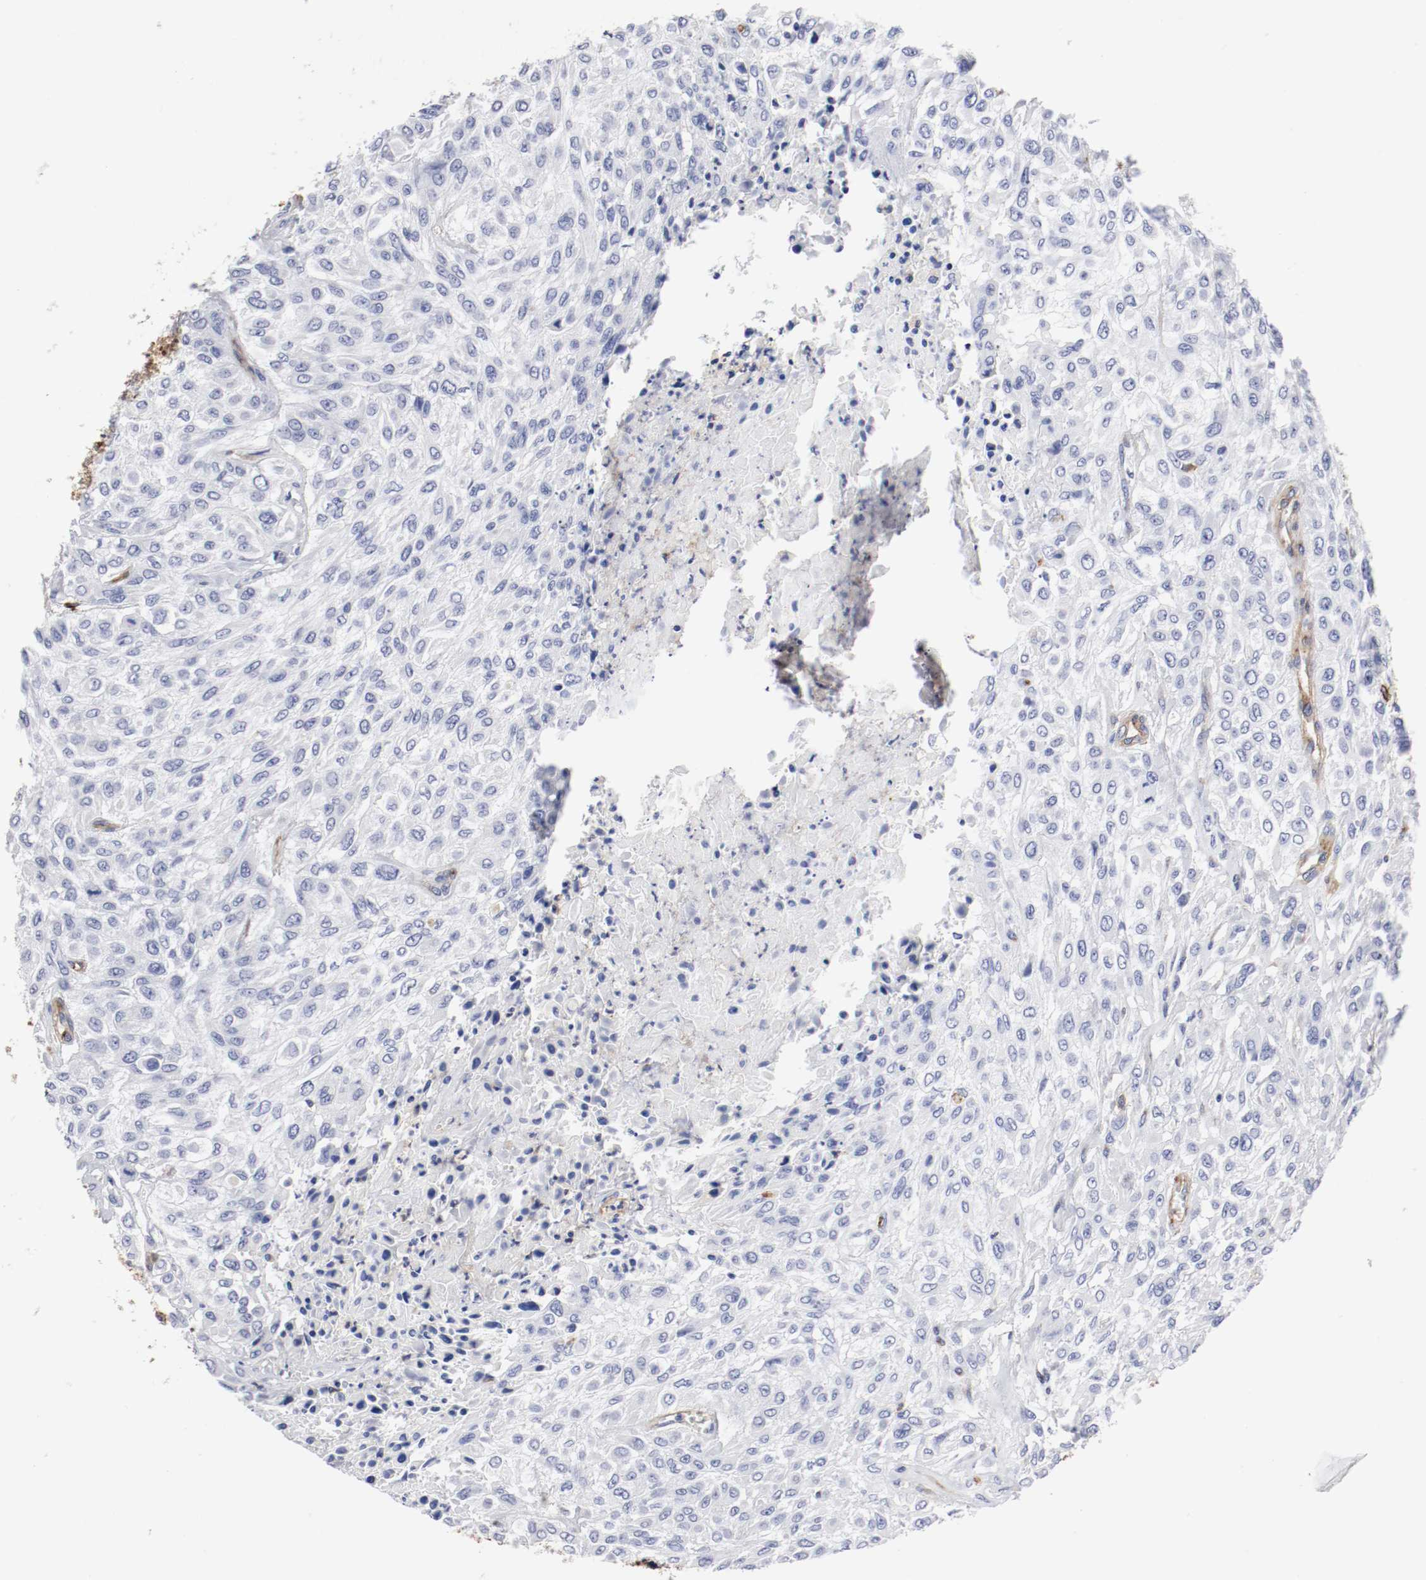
{"staining": {"intensity": "negative", "quantity": "none", "location": "none"}, "tissue": "urothelial cancer", "cell_type": "Tumor cells", "image_type": "cancer", "snomed": [{"axis": "morphology", "description": "Urothelial carcinoma, High grade"}, {"axis": "topography", "description": "Urinary bladder"}], "caption": "A high-resolution photomicrograph shows IHC staining of high-grade urothelial carcinoma, which displays no significant expression in tumor cells.", "gene": "IFITM1", "patient": {"sex": "male", "age": 57}}